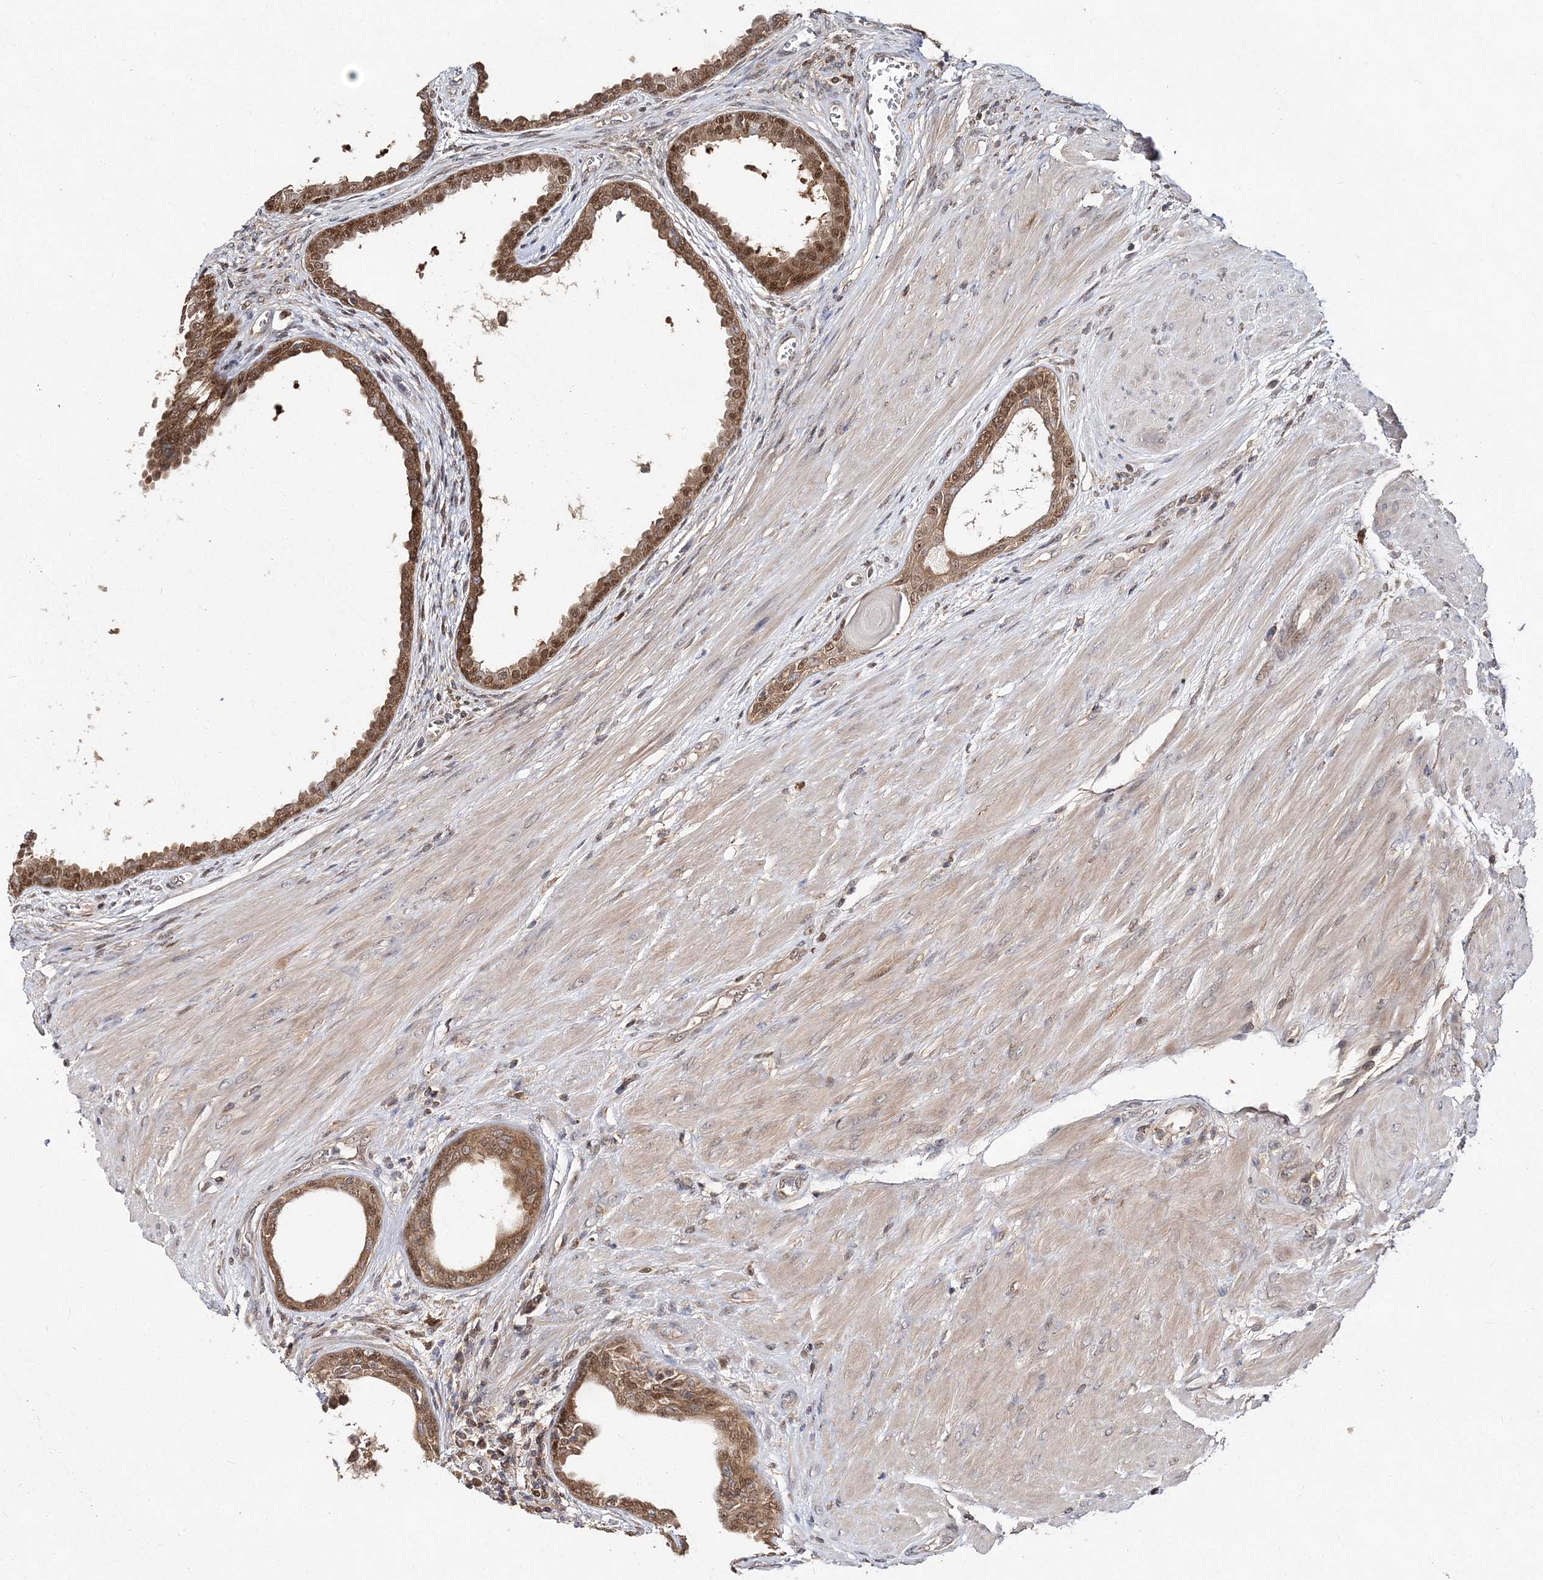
{"staining": {"intensity": "moderate", "quantity": ">75%", "location": "cytoplasmic/membranous,nuclear"}, "tissue": "prostate cancer", "cell_type": "Tumor cells", "image_type": "cancer", "snomed": [{"axis": "morphology", "description": "Normal tissue, NOS"}, {"axis": "morphology", "description": "Adenocarcinoma, Low grade"}, {"axis": "topography", "description": "Prostate"}, {"axis": "topography", "description": "Peripheral nerve tissue"}], "caption": "Immunohistochemistry of human prostate low-grade adenocarcinoma shows medium levels of moderate cytoplasmic/membranous and nuclear staining in about >75% of tumor cells.", "gene": "NIF3L1", "patient": {"sex": "male", "age": 71}}